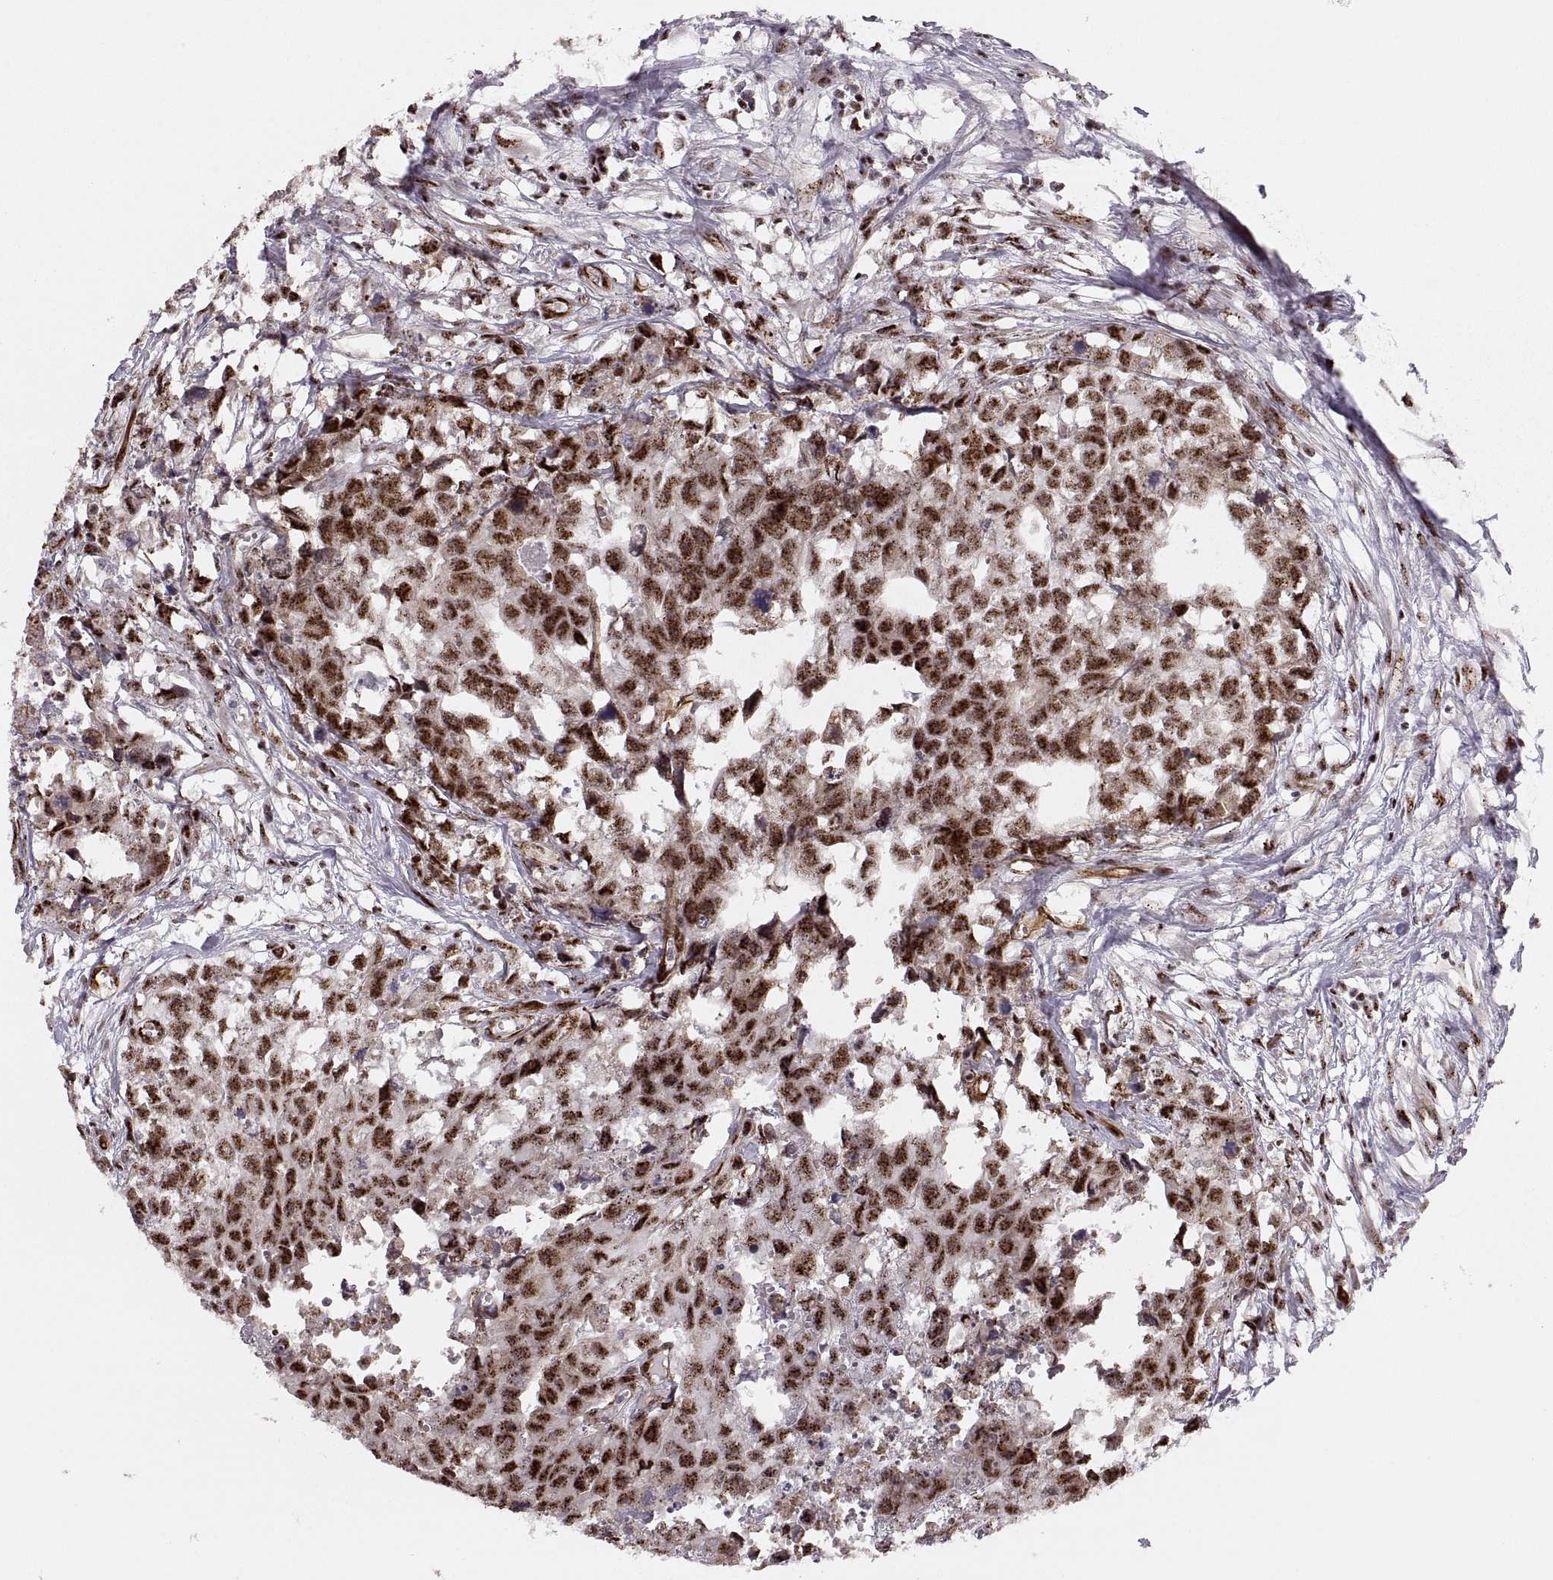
{"staining": {"intensity": "strong", "quantity": ">75%", "location": "nuclear"}, "tissue": "testis cancer", "cell_type": "Tumor cells", "image_type": "cancer", "snomed": [{"axis": "morphology", "description": "Carcinoma, Embryonal, NOS"}, {"axis": "morphology", "description": "Teratoma, malignant, NOS"}, {"axis": "topography", "description": "Testis"}], "caption": "Testis embryonal carcinoma stained with immunohistochemistry (IHC) exhibits strong nuclear staining in about >75% of tumor cells.", "gene": "ZCCHC17", "patient": {"sex": "male", "age": 44}}